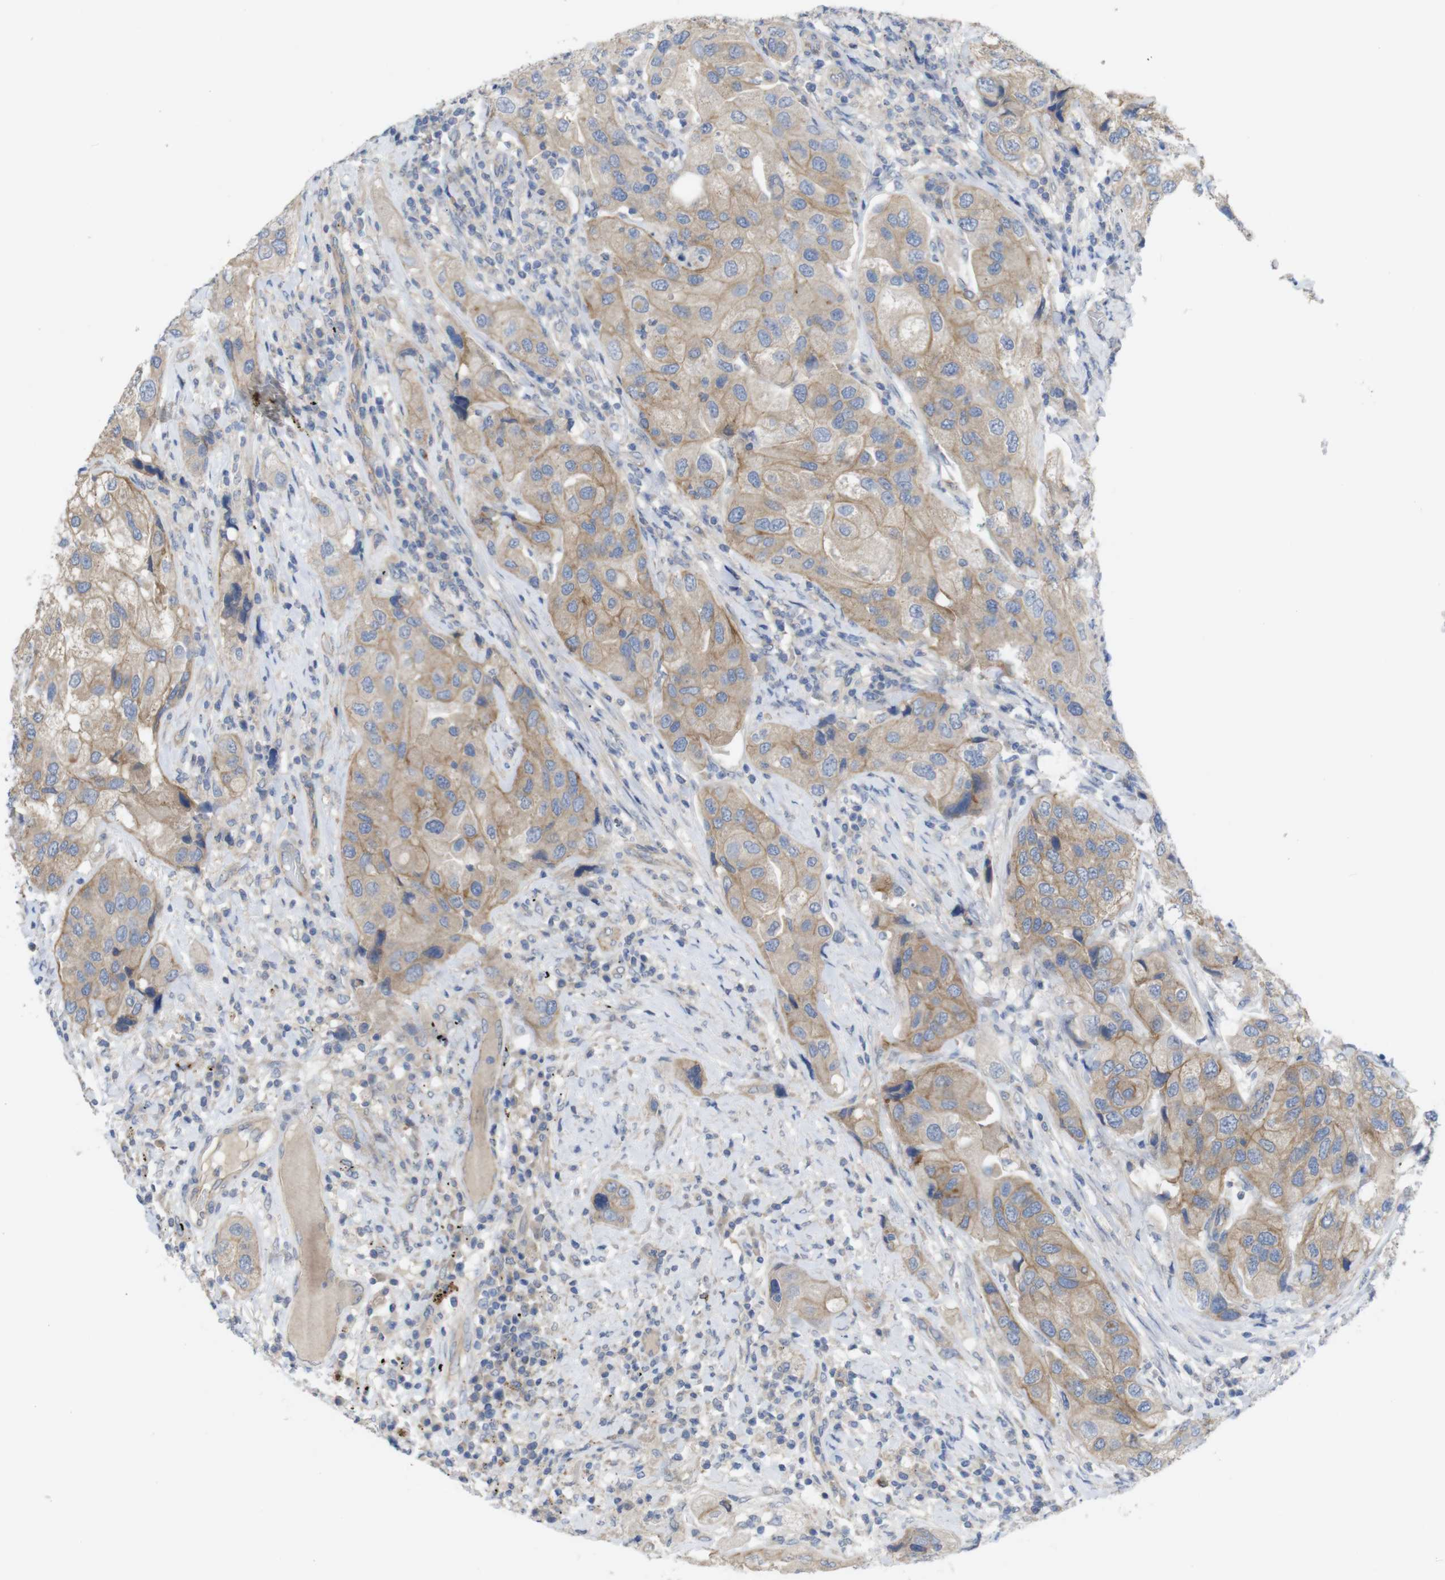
{"staining": {"intensity": "weak", "quantity": ">75%", "location": "cytoplasmic/membranous"}, "tissue": "urothelial cancer", "cell_type": "Tumor cells", "image_type": "cancer", "snomed": [{"axis": "morphology", "description": "Urothelial carcinoma, High grade"}, {"axis": "topography", "description": "Urinary bladder"}], "caption": "Protein expression analysis of urothelial cancer reveals weak cytoplasmic/membranous staining in about >75% of tumor cells. Nuclei are stained in blue.", "gene": "KIDINS220", "patient": {"sex": "female", "age": 64}}